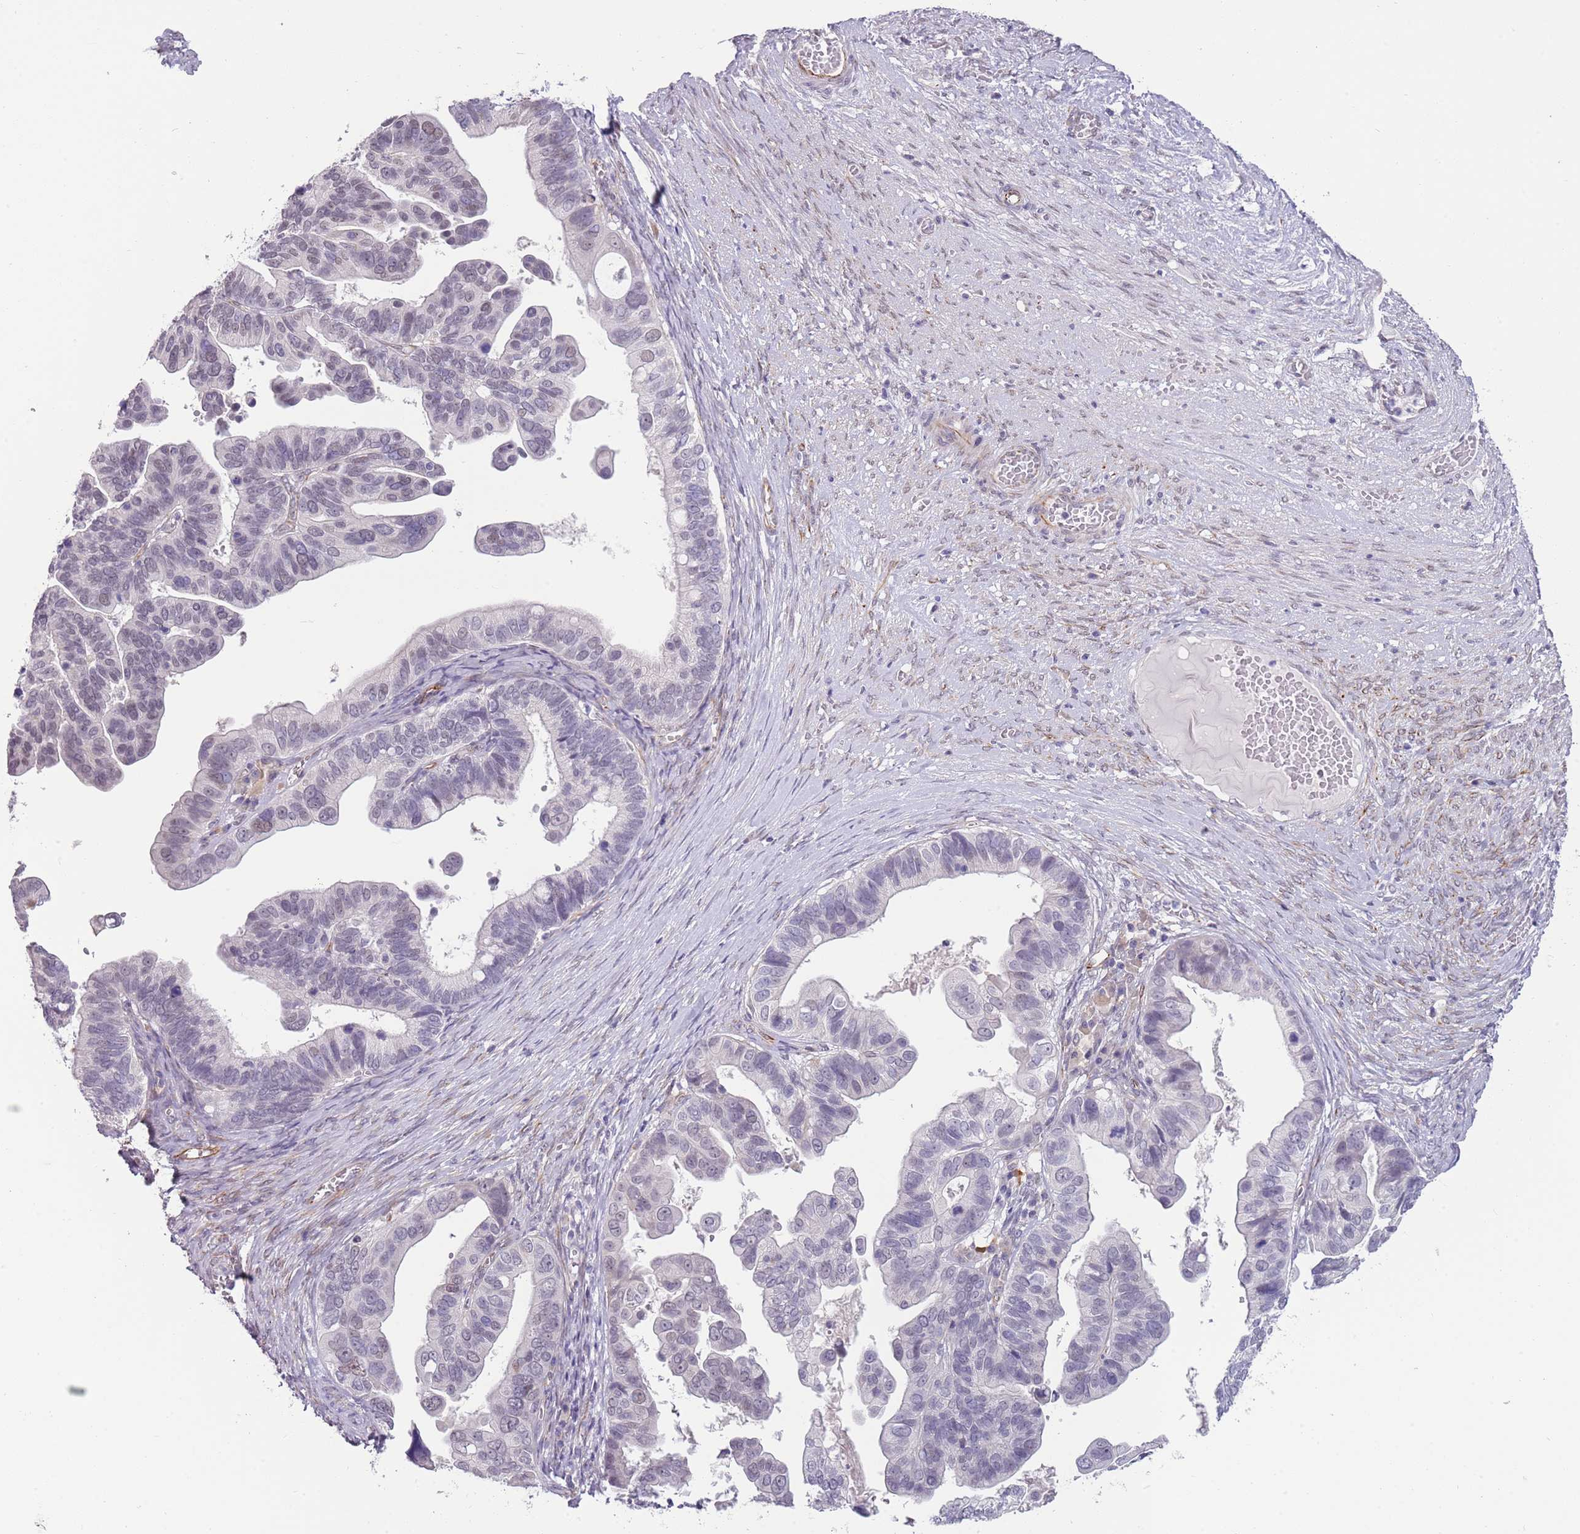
{"staining": {"intensity": "negative", "quantity": "none", "location": "none"}, "tissue": "ovarian cancer", "cell_type": "Tumor cells", "image_type": "cancer", "snomed": [{"axis": "morphology", "description": "Cystadenocarcinoma, serous, NOS"}, {"axis": "topography", "description": "Ovary"}], "caption": "Tumor cells show no significant protein positivity in ovarian cancer.", "gene": "NBPF3", "patient": {"sex": "female", "age": 56}}